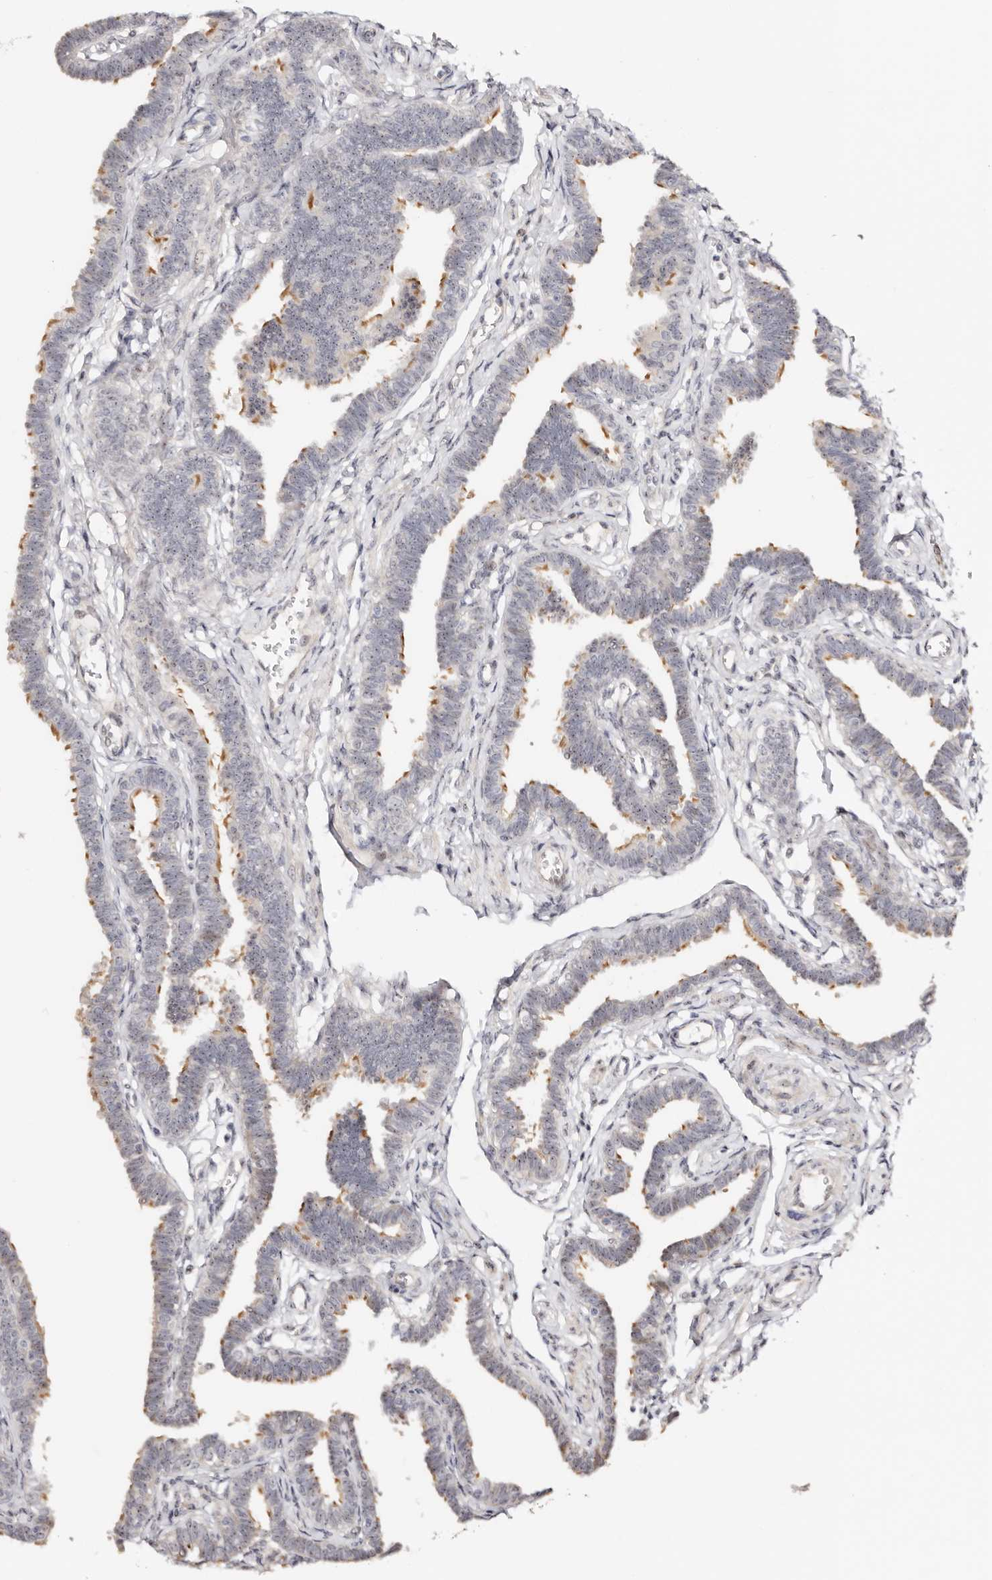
{"staining": {"intensity": "moderate", "quantity": "<25%", "location": "cytoplasmic/membranous"}, "tissue": "fallopian tube", "cell_type": "Glandular cells", "image_type": "normal", "snomed": [{"axis": "morphology", "description": "Normal tissue, NOS"}, {"axis": "topography", "description": "Fallopian tube"}, {"axis": "topography", "description": "Ovary"}], "caption": "Glandular cells show low levels of moderate cytoplasmic/membranous positivity in about <25% of cells in unremarkable human fallopian tube. The staining was performed using DAB (3,3'-diaminobenzidine), with brown indicating positive protein expression. Nuclei are stained blue with hematoxylin.", "gene": "ODF2L", "patient": {"sex": "female", "age": 23}}